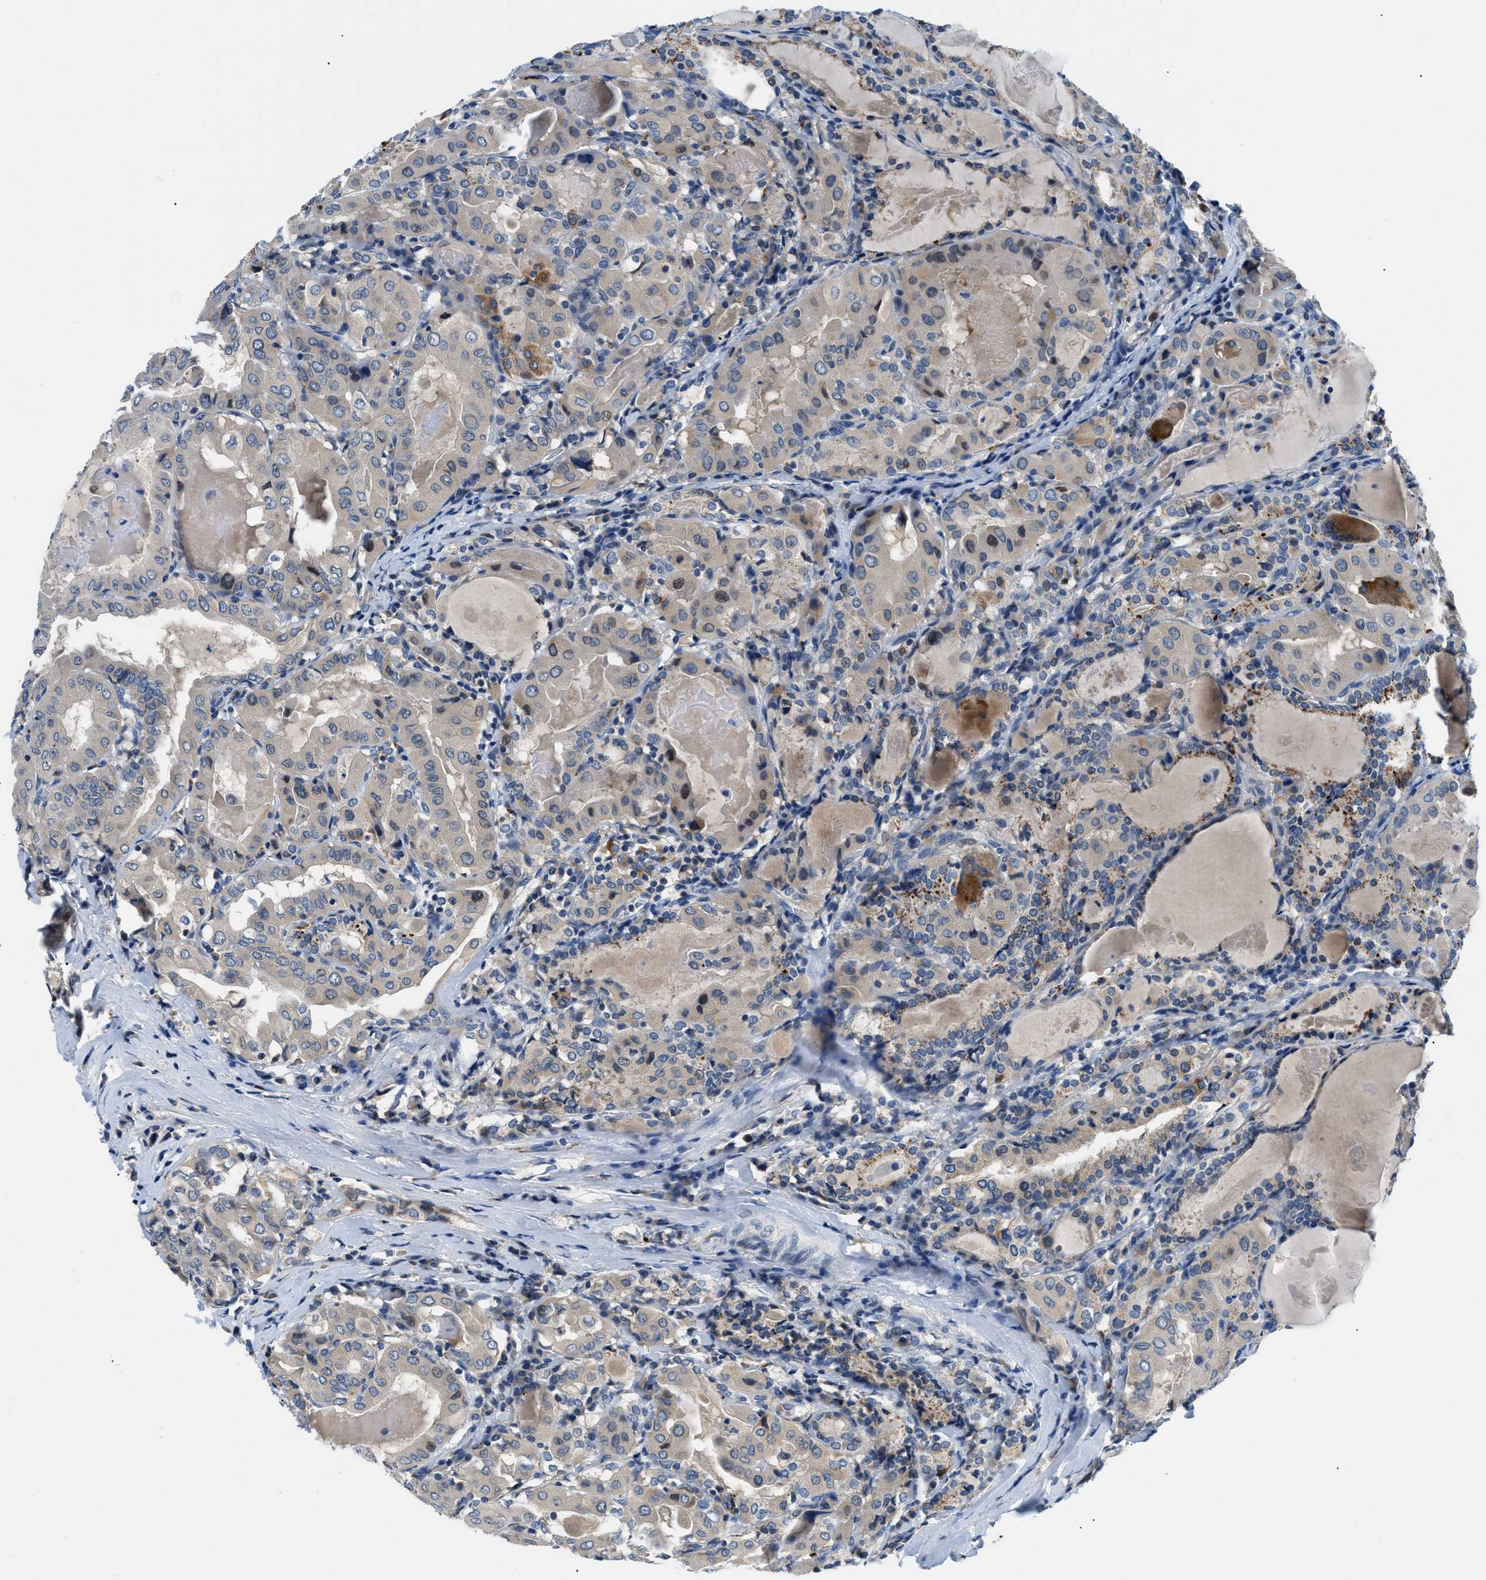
{"staining": {"intensity": "weak", "quantity": ">75%", "location": "cytoplasmic/membranous"}, "tissue": "thyroid cancer", "cell_type": "Tumor cells", "image_type": "cancer", "snomed": [{"axis": "morphology", "description": "Papillary adenocarcinoma, NOS"}, {"axis": "topography", "description": "Thyroid gland"}], "caption": "An immunohistochemistry (IHC) histopathology image of neoplastic tissue is shown. Protein staining in brown labels weak cytoplasmic/membranous positivity in thyroid cancer (papillary adenocarcinoma) within tumor cells.", "gene": "ADGRE3", "patient": {"sex": "female", "age": 42}}